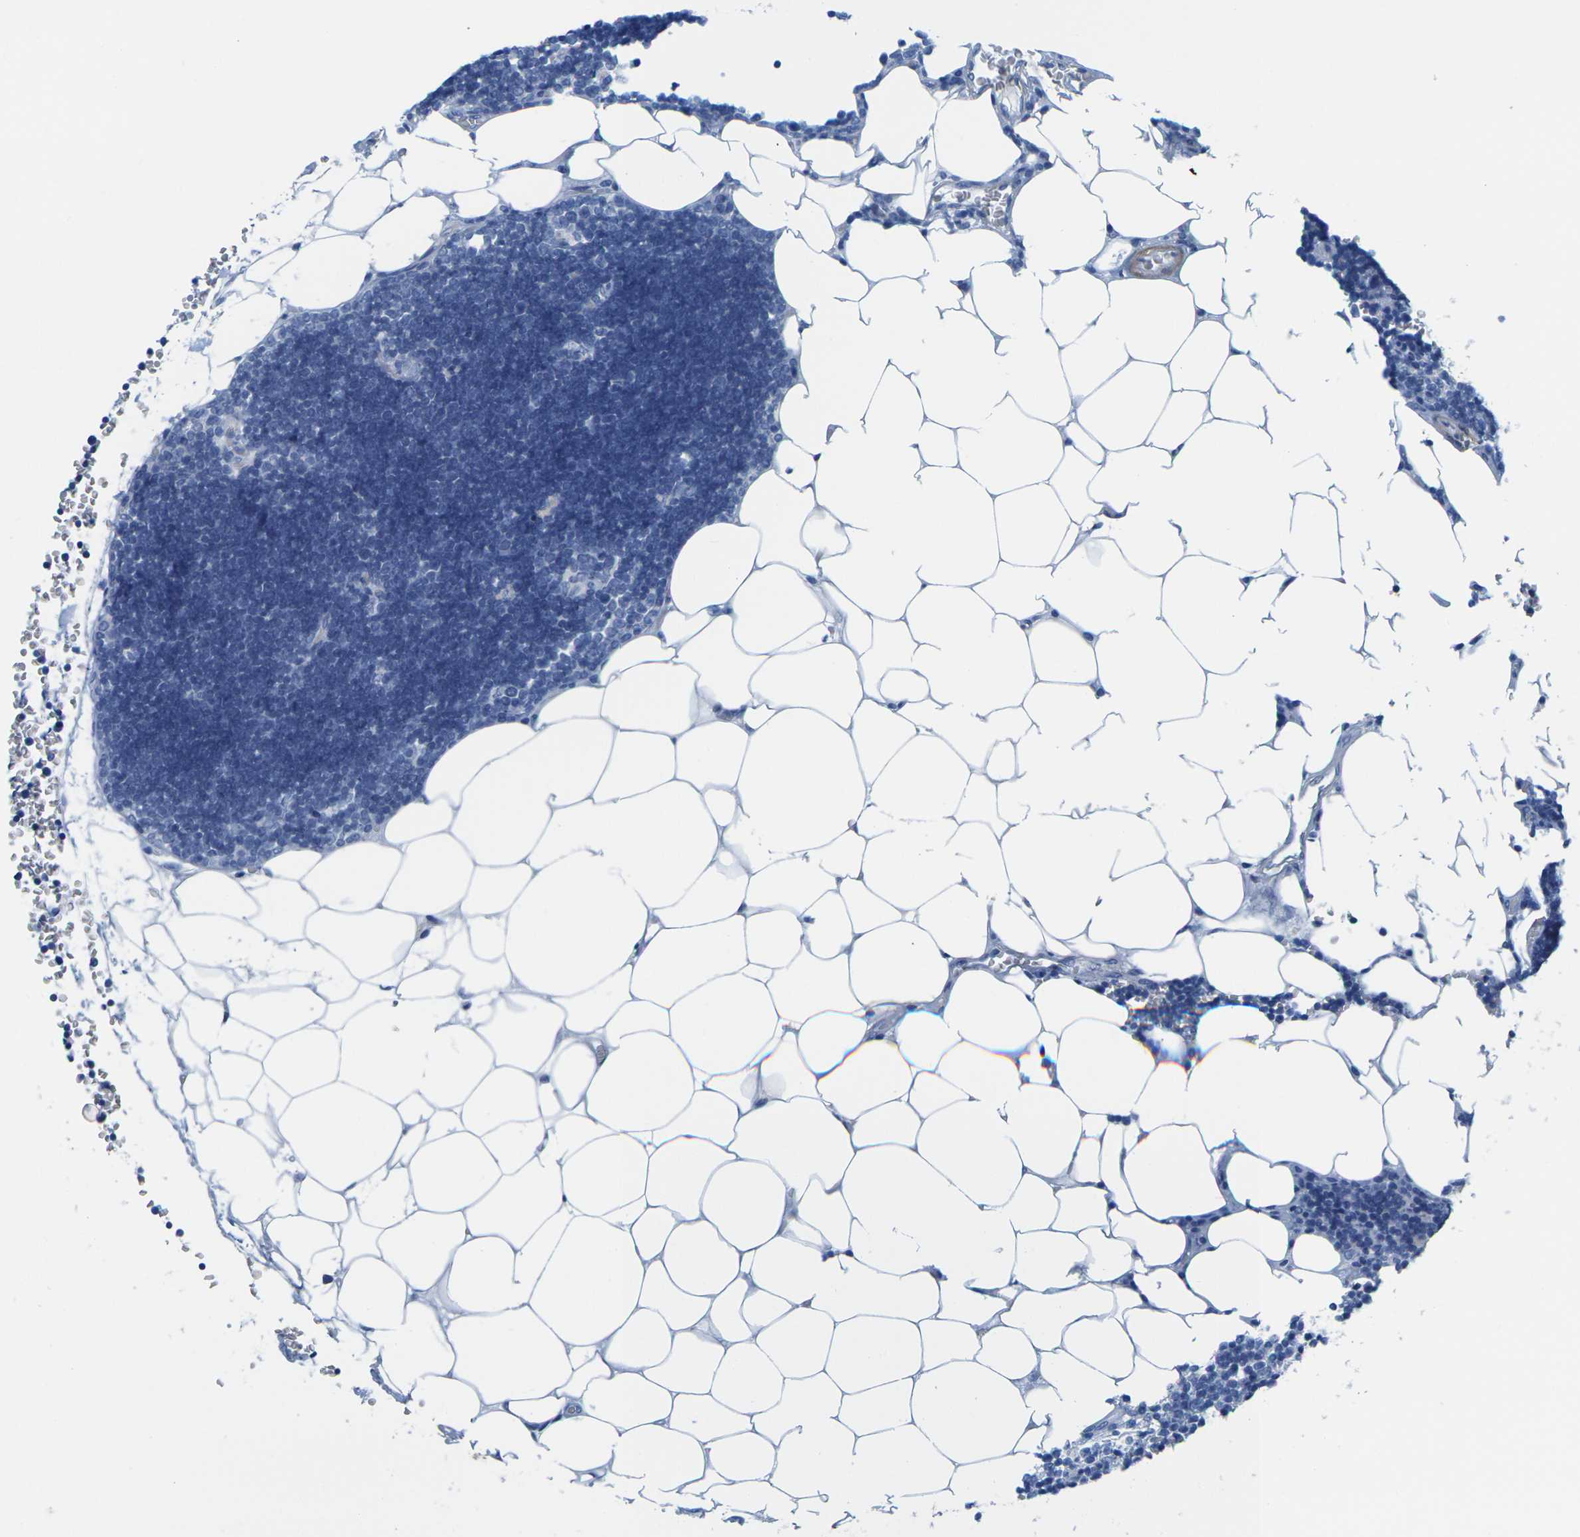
{"staining": {"intensity": "negative", "quantity": "none", "location": "none"}, "tissue": "lymph node", "cell_type": "Germinal center cells", "image_type": "normal", "snomed": [{"axis": "morphology", "description": "Normal tissue, NOS"}, {"axis": "topography", "description": "Lymph node"}], "caption": "Photomicrograph shows no protein positivity in germinal center cells of unremarkable lymph node. (DAB IHC visualized using brightfield microscopy, high magnification).", "gene": "CNN1", "patient": {"sex": "male", "age": 33}}